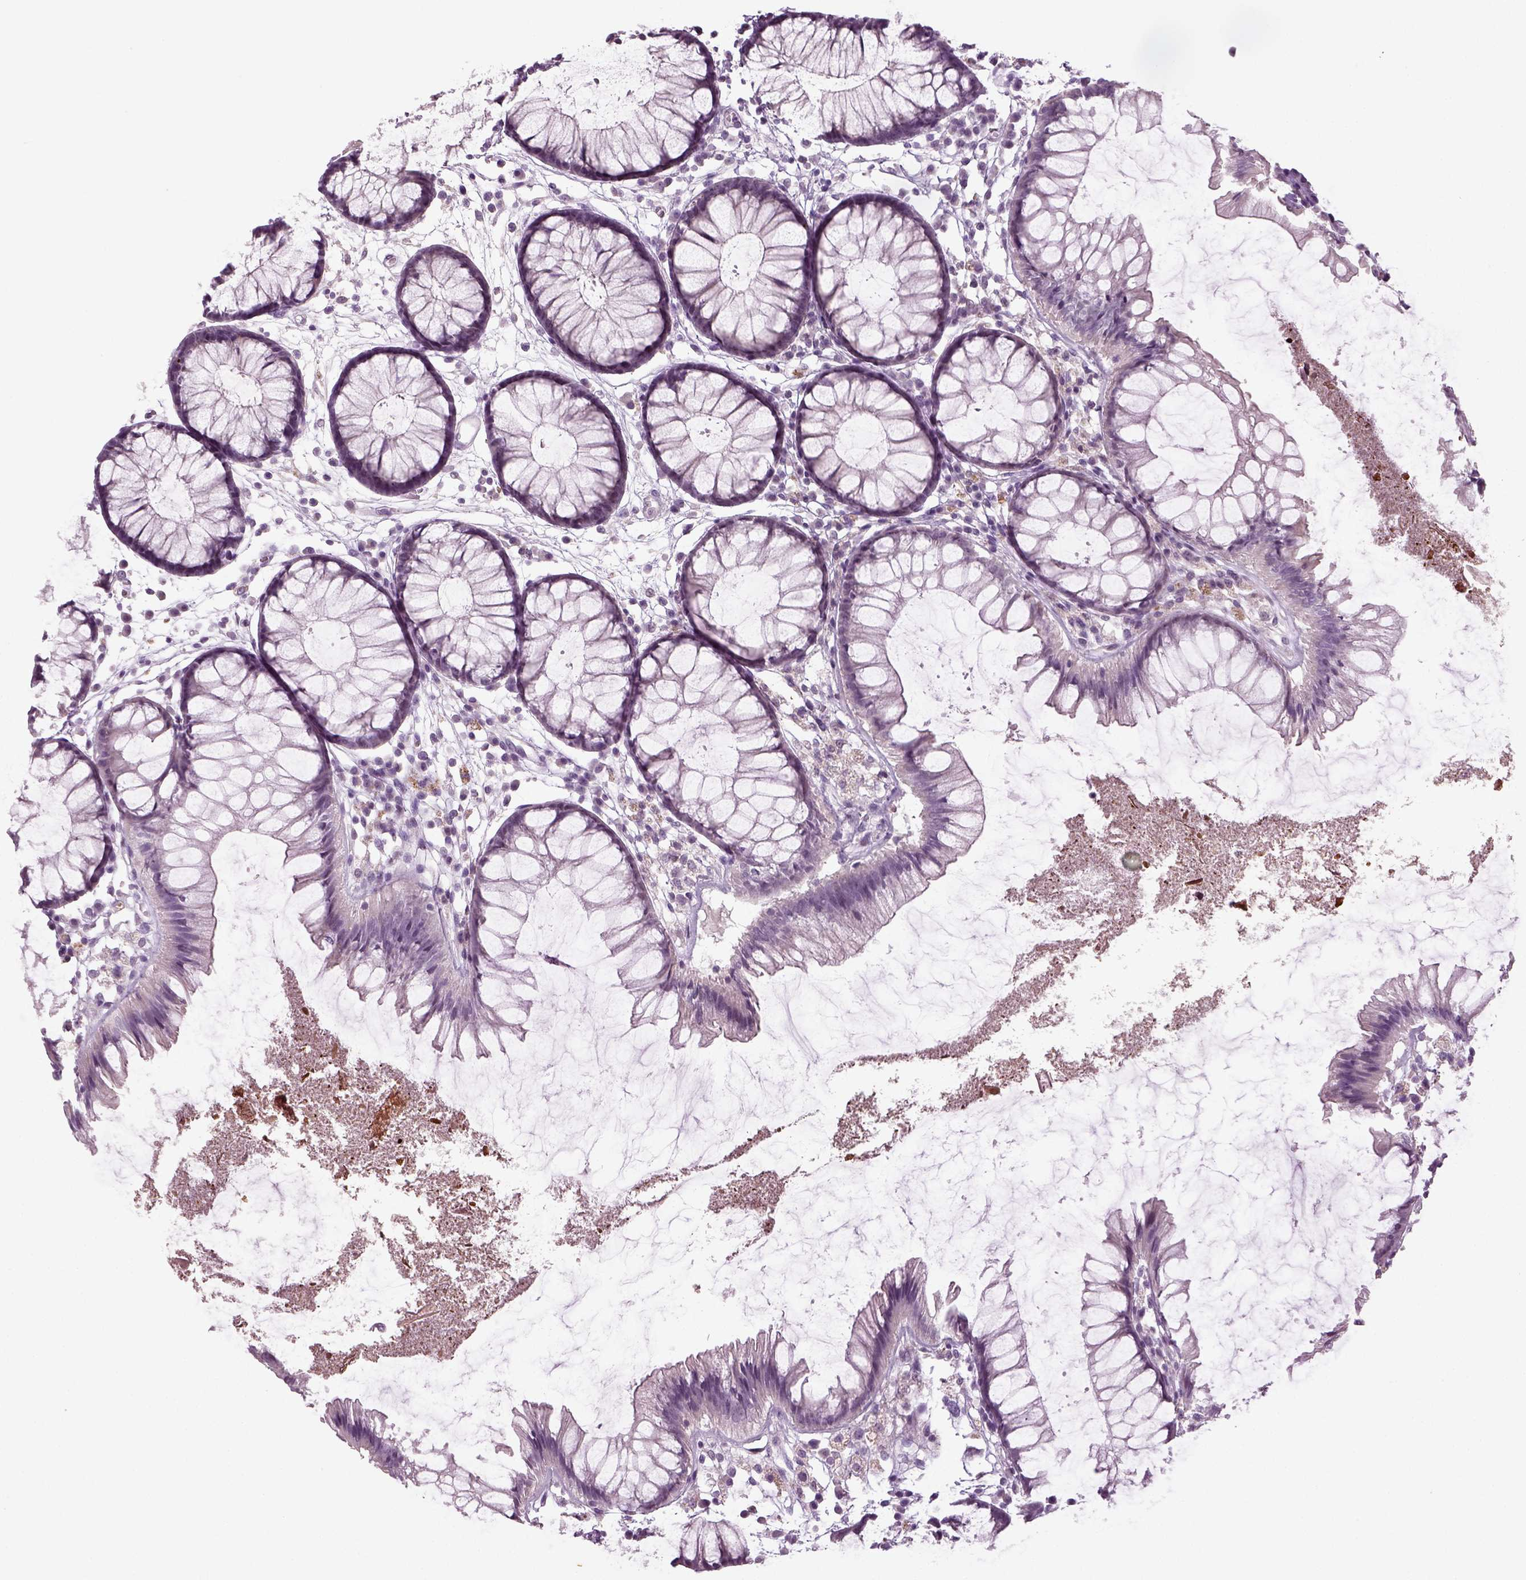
{"staining": {"intensity": "negative", "quantity": "none", "location": "none"}, "tissue": "colon", "cell_type": "Endothelial cells", "image_type": "normal", "snomed": [{"axis": "morphology", "description": "Normal tissue, NOS"}, {"axis": "morphology", "description": "Adenocarcinoma, NOS"}, {"axis": "topography", "description": "Colon"}], "caption": "An IHC image of benign colon is shown. There is no staining in endothelial cells of colon. (DAB immunohistochemistry visualized using brightfield microscopy, high magnification).", "gene": "SYNGAP1", "patient": {"sex": "male", "age": 65}}